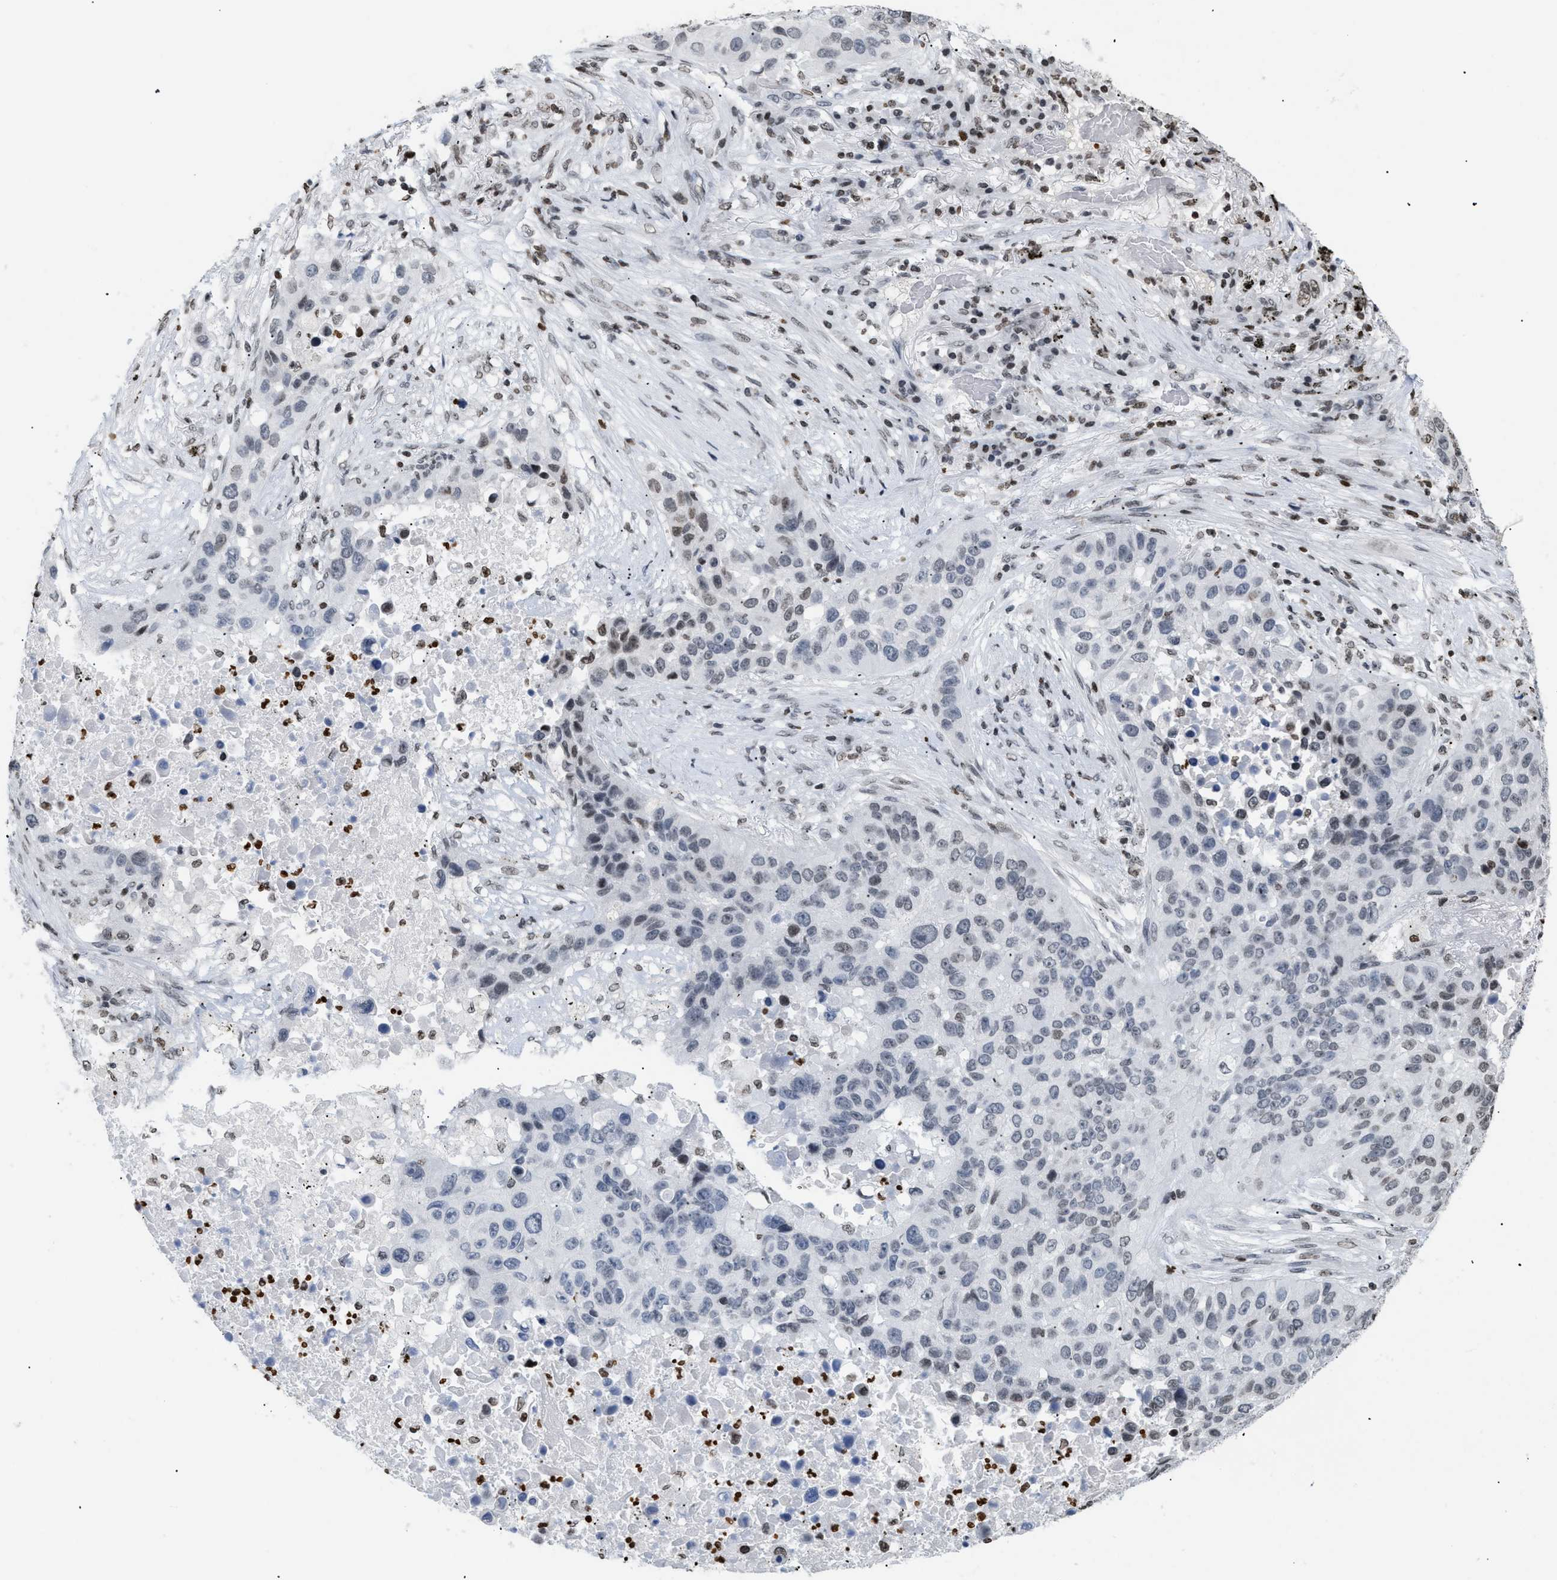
{"staining": {"intensity": "weak", "quantity": "<25%", "location": "nuclear"}, "tissue": "lung cancer", "cell_type": "Tumor cells", "image_type": "cancer", "snomed": [{"axis": "morphology", "description": "Squamous cell carcinoma, NOS"}, {"axis": "topography", "description": "Lung"}], "caption": "Immunohistochemistry (IHC) of lung cancer exhibits no expression in tumor cells.", "gene": "HMGN2", "patient": {"sex": "male", "age": 57}}